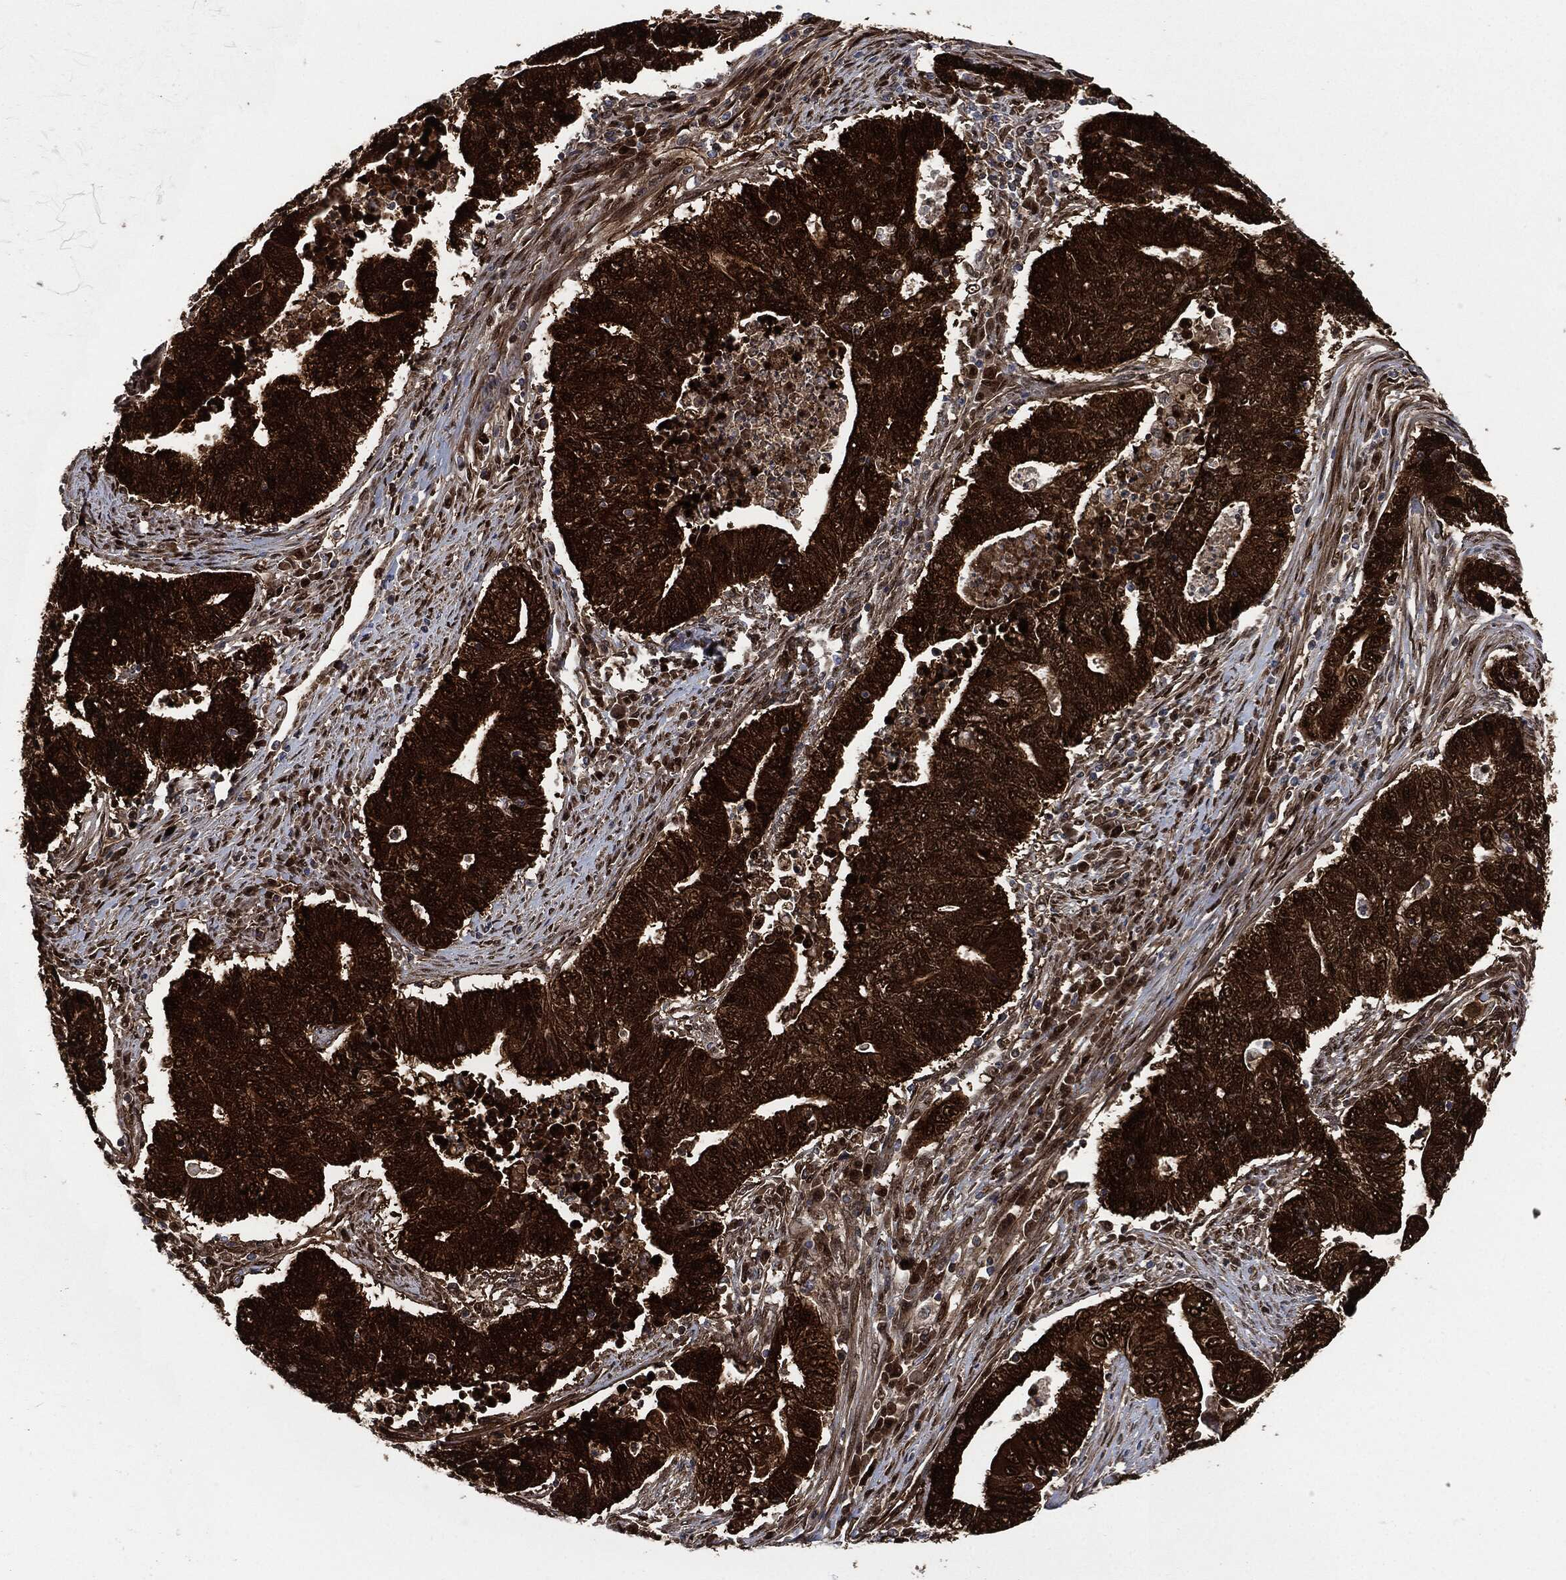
{"staining": {"intensity": "strong", "quantity": ">75%", "location": "cytoplasmic/membranous,nuclear"}, "tissue": "endometrial cancer", "cell_type": "Tumor cells", "image_type": "cancer", "snomed": [{"axis": "morphology", "description": "Adenocarcinoma, NOS"}, {"axis": "topography", "description": "Uterus"}, {"axis": "topography", "description": "Endometrium"}], "caption": "Endometrial cancer stained with immunohistochemistry (IHC) shows strong cytoplasmic/membranous and nuclear positivity in about >75% of tumor cells.", "gene": "DCTN1", "patient": {"sex": "female", "age": 54}}